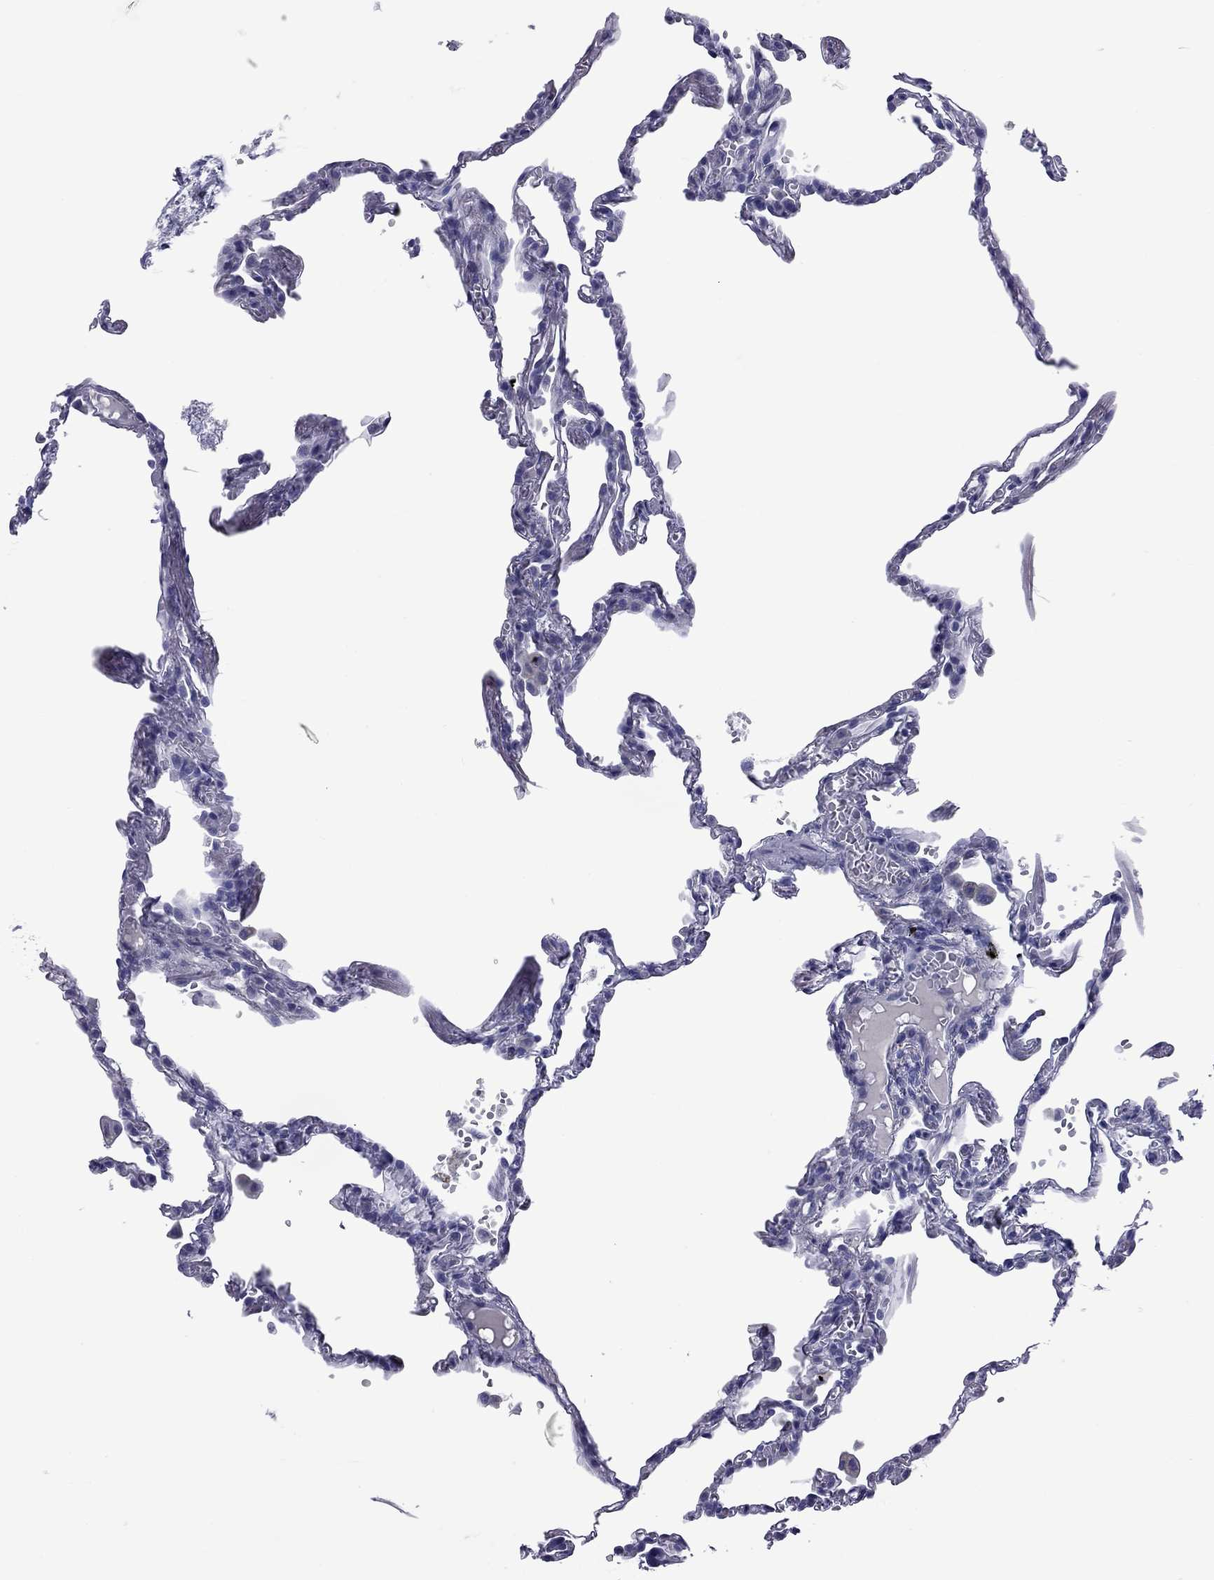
{"staining": {"intensity": "negative", "quantity": "none", "location": "none"}, "tissue": "lung", "cell_type": "Alveolar cells", "image_type": "normal", "snomed": [{"axis": "morphology", "description": "Normal tissue, NOS"}, {"axis": "topography", "description": "Lung"}], "caption": "Alveolar cells show no significant protein expression in normal lung.", "gene": "EPPIN", "patient": {"sex": "male", "age": 78}}